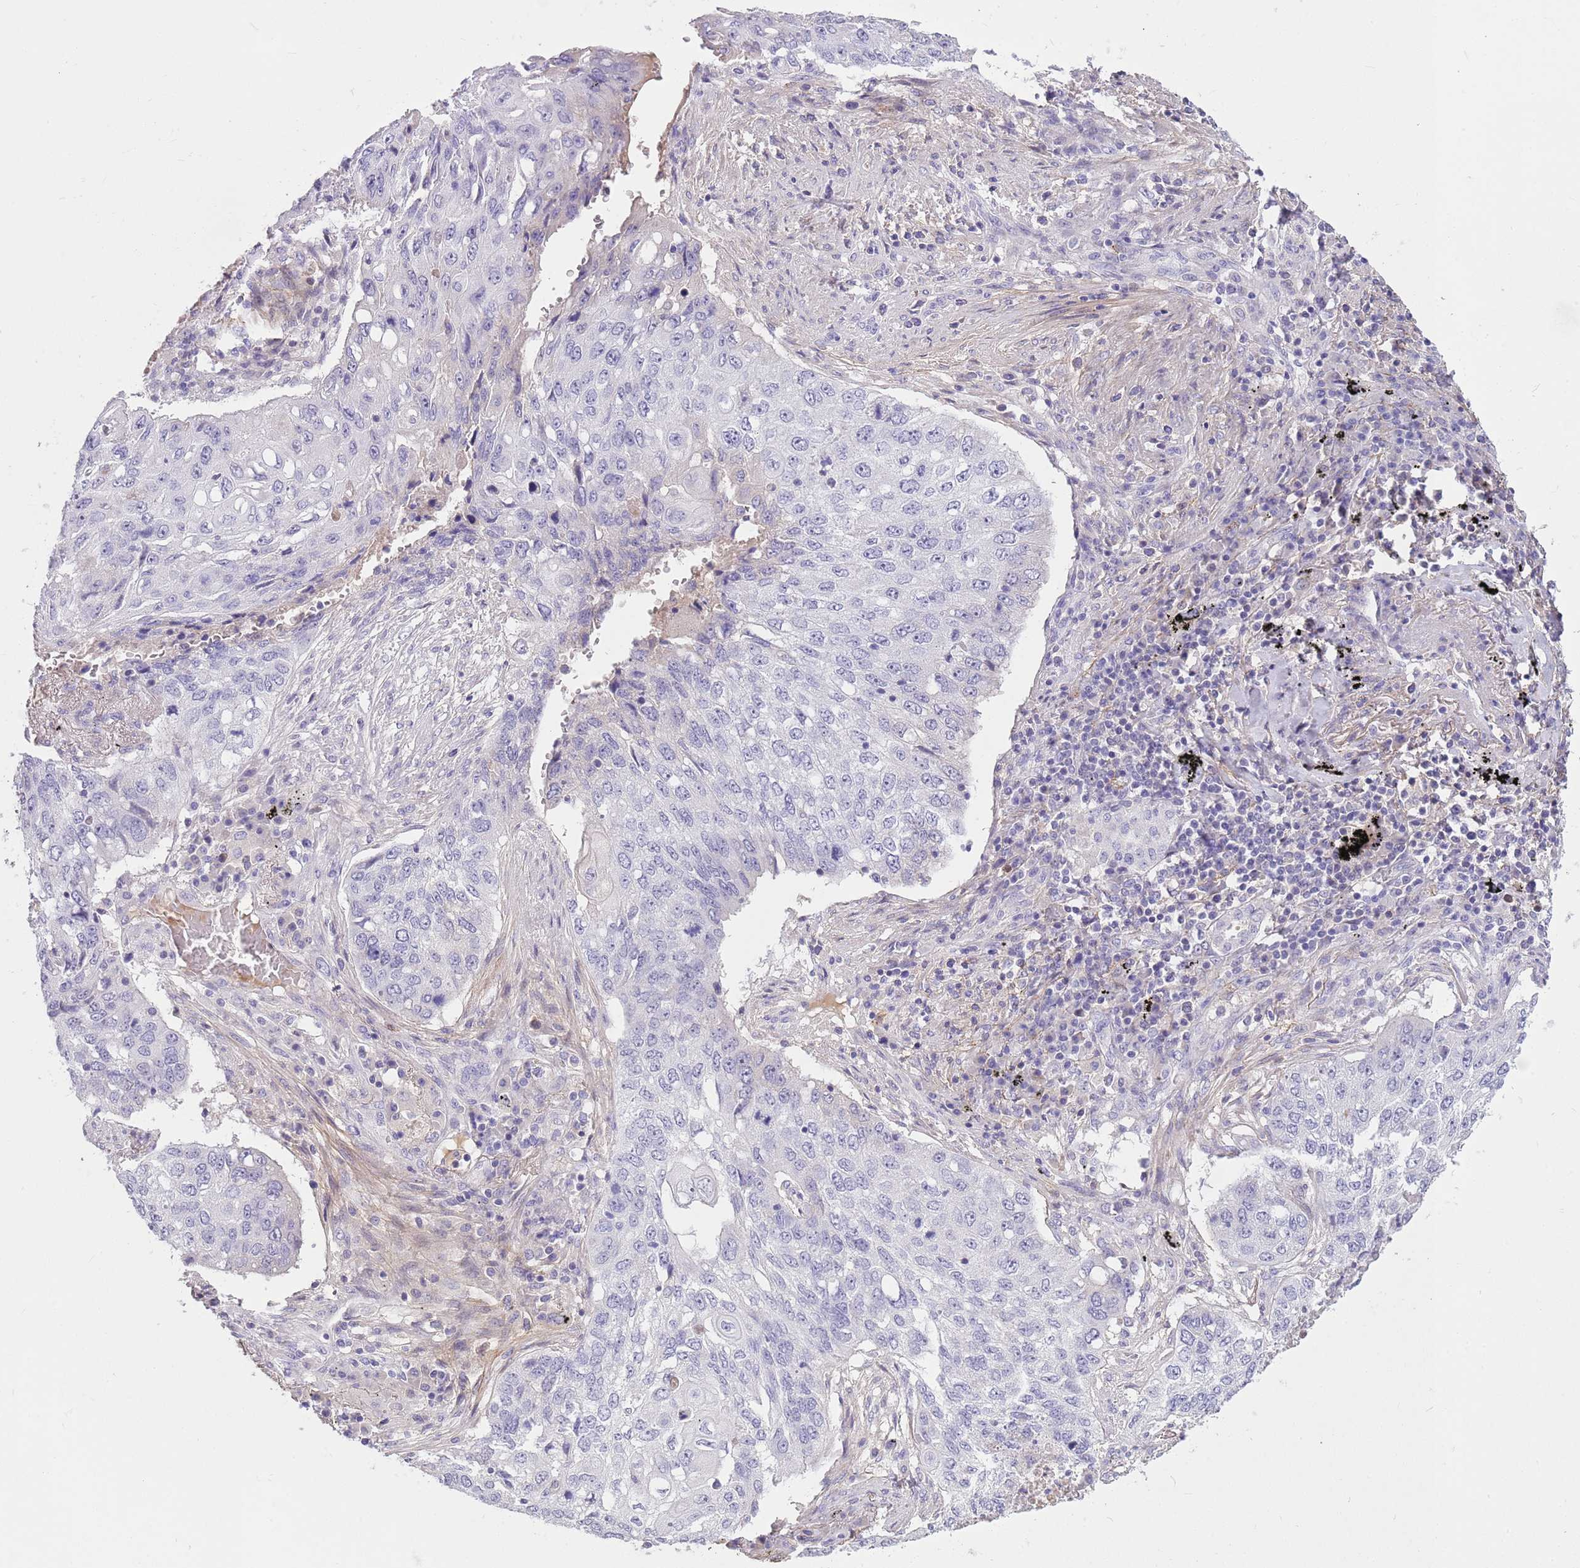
{"staining": {"intensity": "negative", "quantity": "none", "location": "none"}, "tissue": "lung cancer", "cell_type": "Tumor cells", "image_type": "cancer", "snomed": [{"axis": "morphology", "description": "Squamous cell carcinoma, NOS"}, {"axis": "topography", "description": "Lung"}], "caption": "A high-resolution photomicrograph shows immunohistochemistry staining of lung cancer (squamous cell carcinoma), which demonstrates no significant staining in tumor cells.", "gene": "LEPROTL1", "patient": {"sex": "female", "age": 63}}